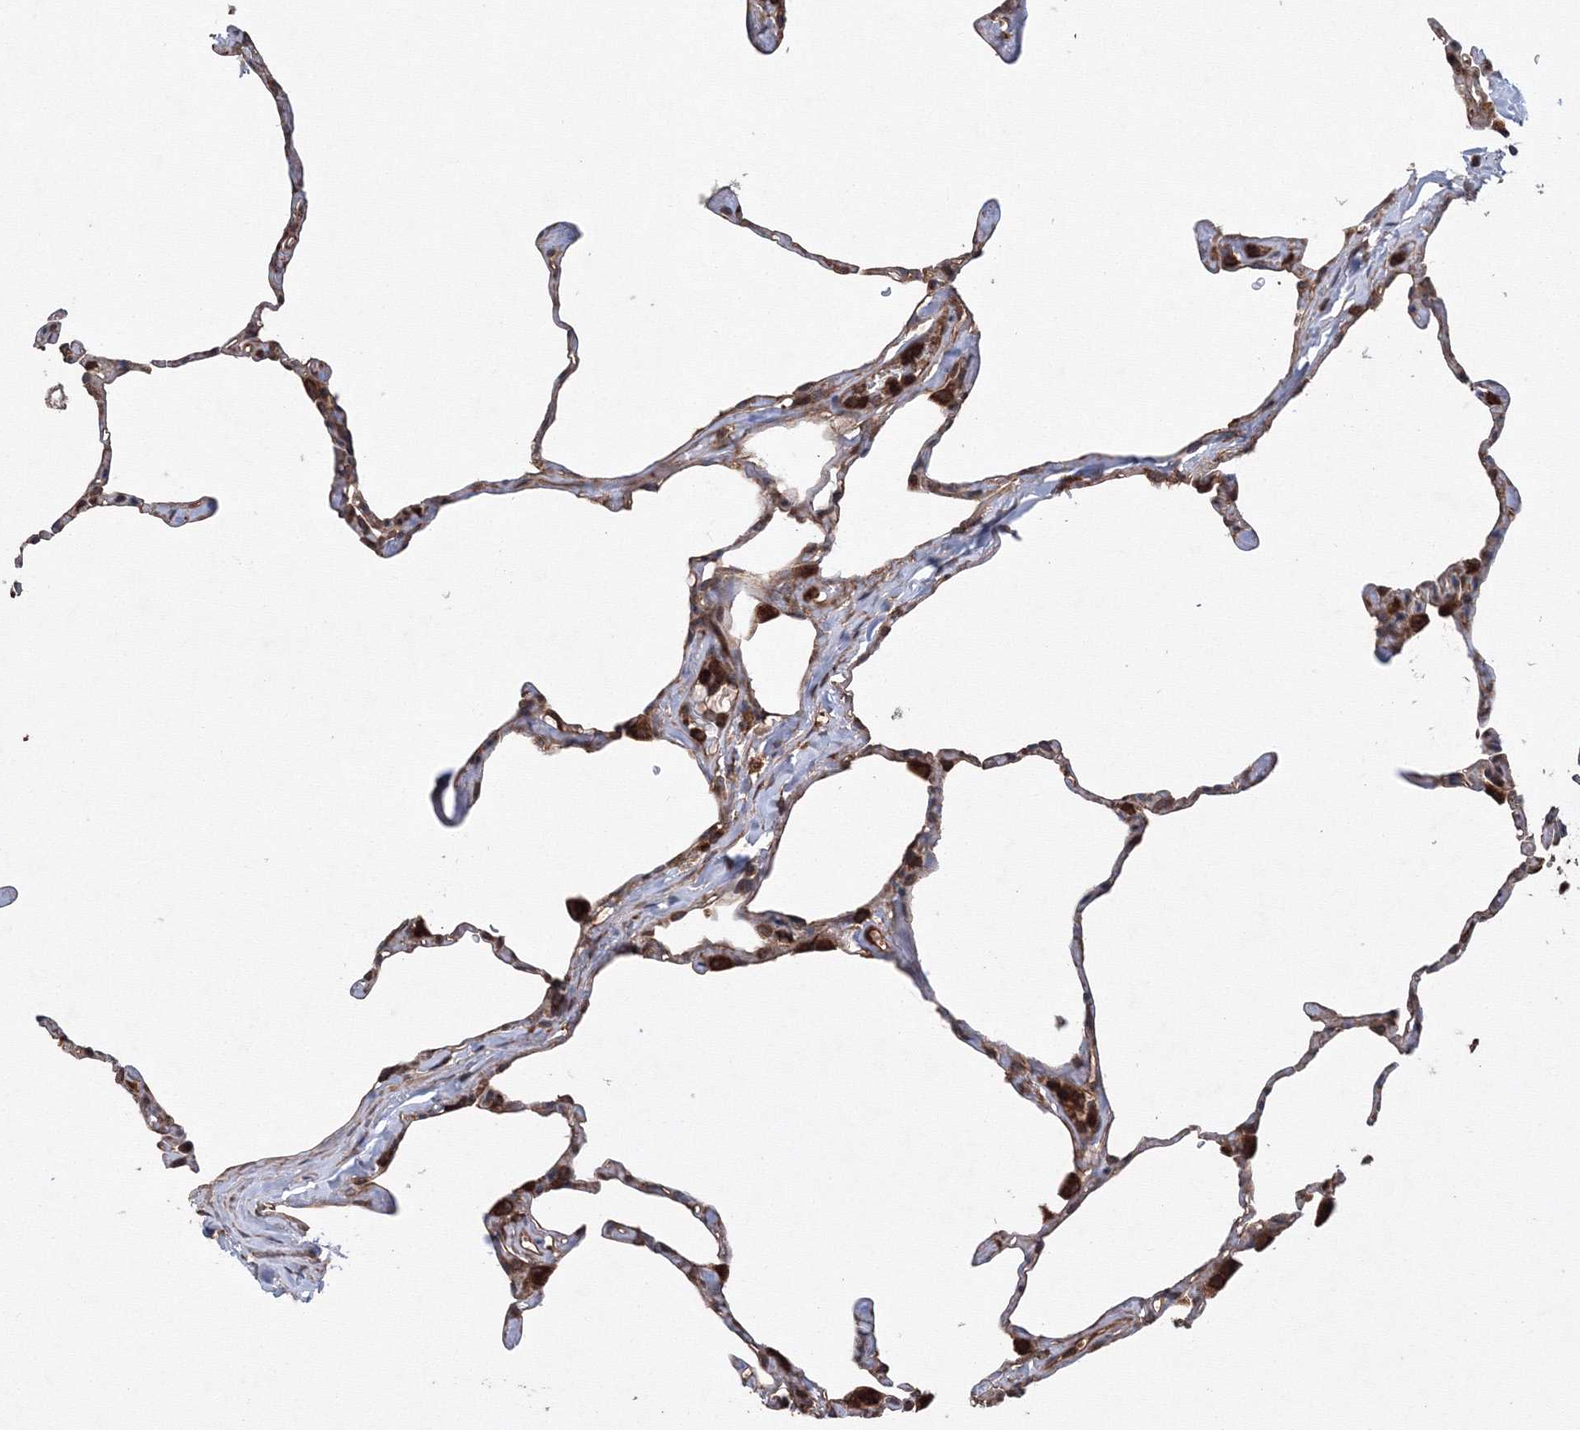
{"staining": {"intensity": "moderate", "quantity": ">75%", "location": "cytoplasmic/membranous"}, "tissue": "lung", "cell_type": "Alveolar cells", "image_type": "normal", "snomed": [{"axis": "morphology", "description": "Normal tissue, NOS"}, {"axis": "topography", "description": "Lung"}], "caption": "Protein staining shows moderate cytoplasmic/membranous expression in about >75% of alveolar cells in unremarkable lung. Nuclei are stained in blue.", "gene": "ATG3", "patient": {"sex": "male", "age": 65}}